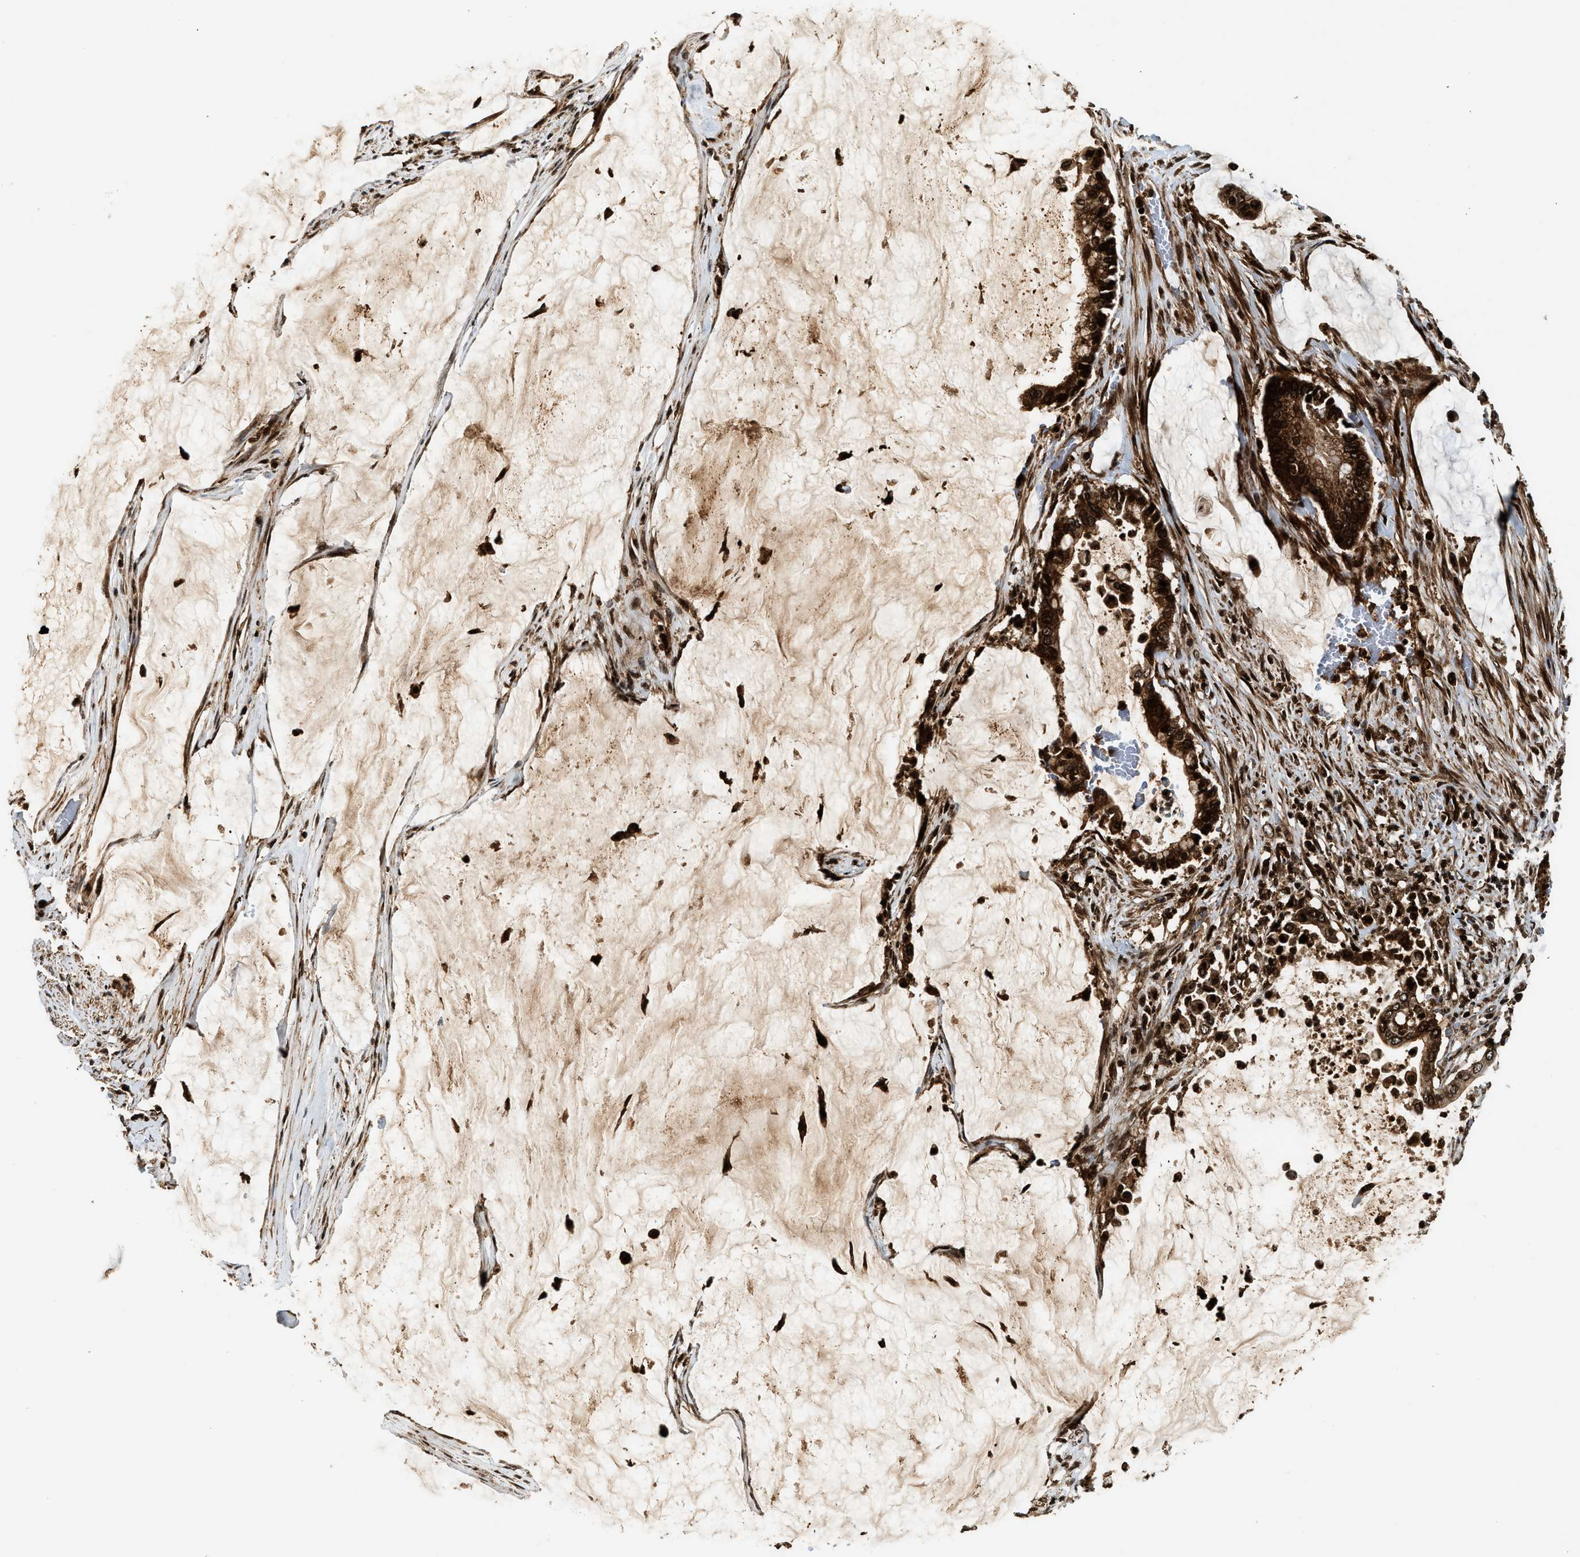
{"staining": {"intensity": "strong", "quantity": ">75%", "location": "cytoplasmic/membranous,nuclear"}, "tissue": "pancreatic cancer", "cell_type": "Tumor cells", "image_type": "cancer", "snomed": [{"axis": "morphology", "description": "Adenocarcinoma, NOS"}, {"axis": "topography", "description": "Pancreas"}], "caption": "Tumor cells reveal high levels of strong cytoplasmic/membranous and nuclear staining in about >75% of cells in human pancreatic adenocarcinoma. The staining is performed using DAB (3,3'-diaminobenzidine) brown chromogen to label protein expression. The nuclei are counter-stained blue using hematoxylin.", "gene": "MDM2", "patient": {"sex": "male", "age": 41}}